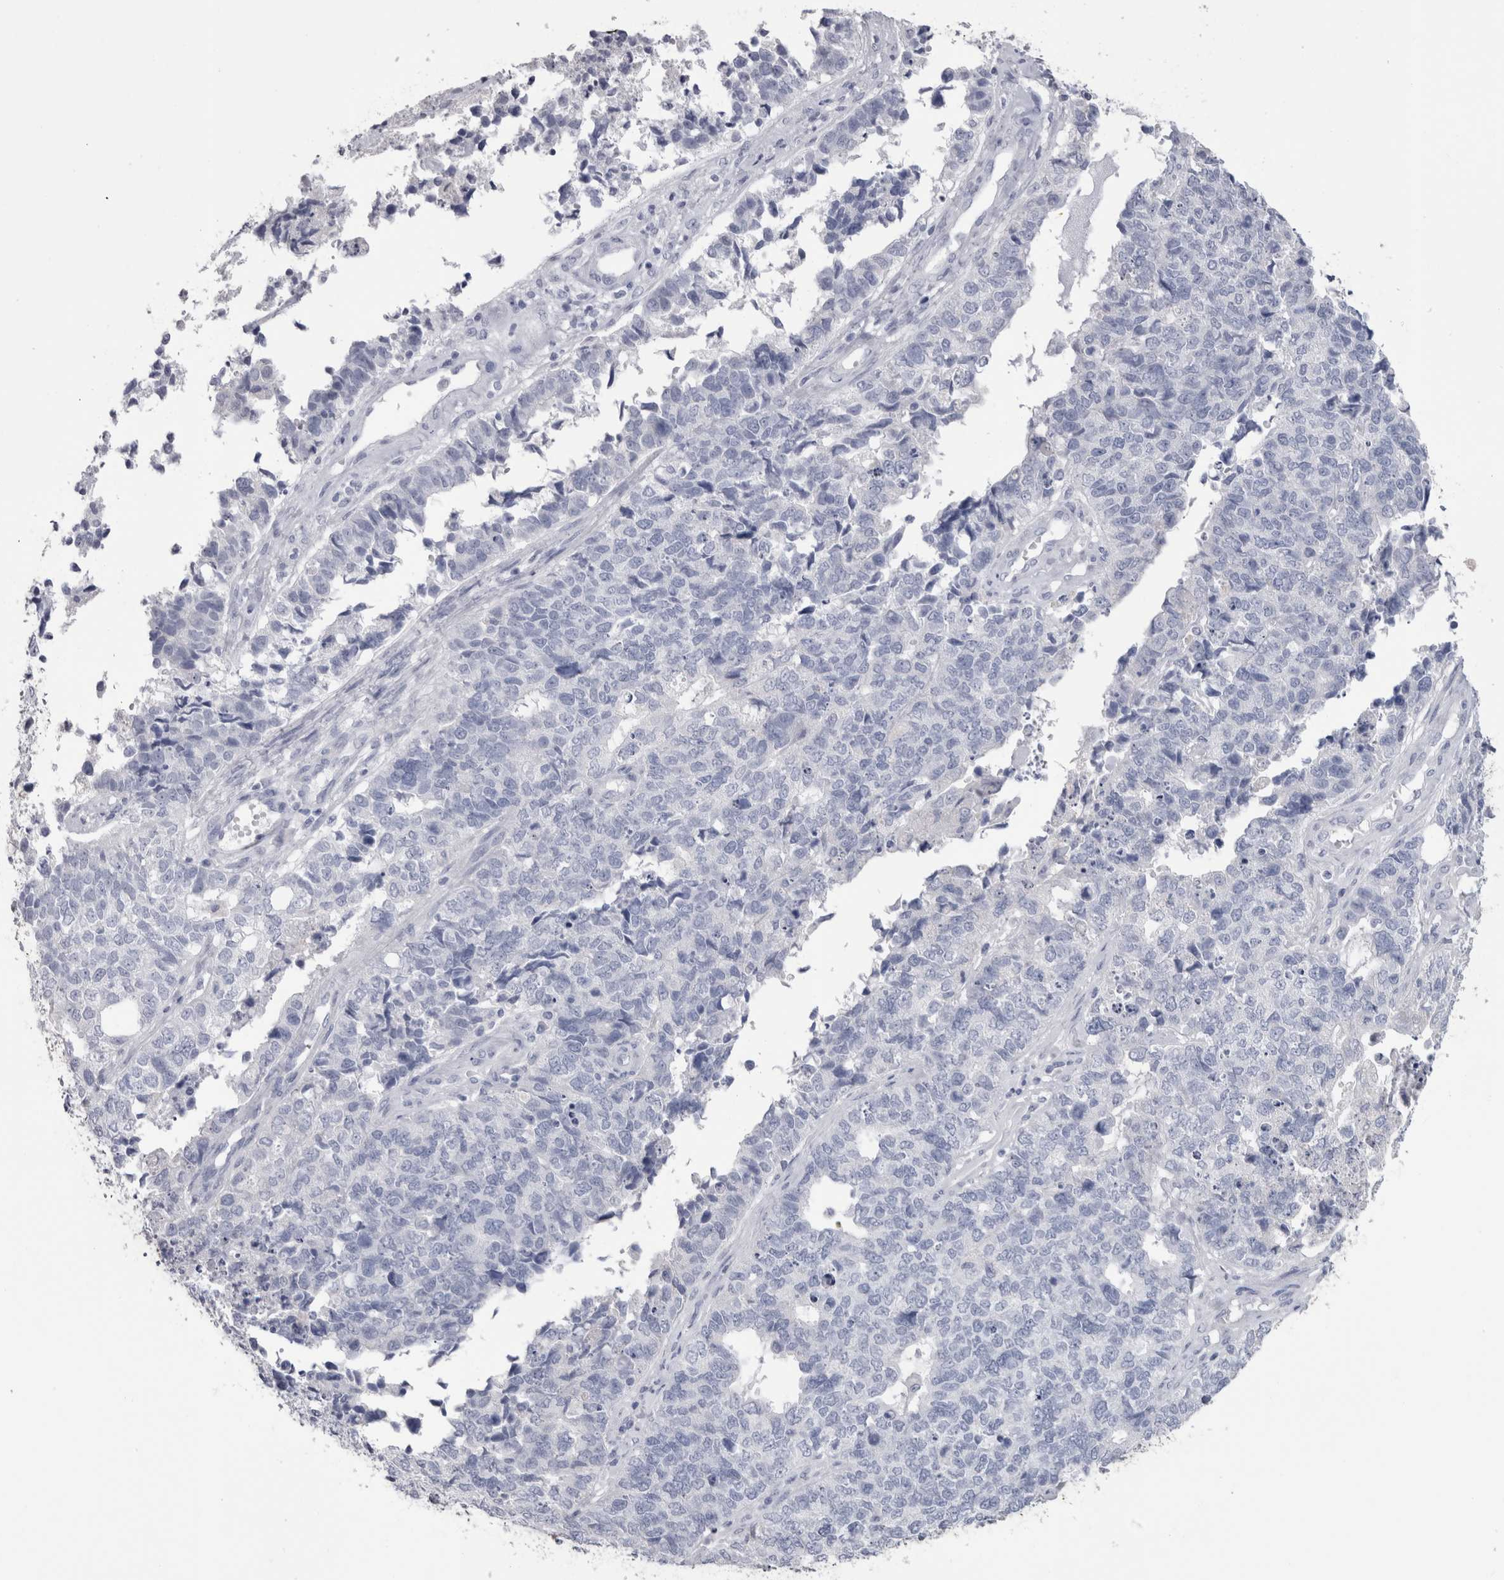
{"staining": {"intensity": "negative", "quantity": "none", "location": "none"}, "tissue": "cervical cancer", "cell_type": "Tumor cells", "image_type": "cancer", "snomed": [{"axis": "morphology", "description": "Squamous cell carcinoma, NOS"}, {"axis": "topography", "description": "Cervix"}], "caption": "Photomicrograph shows no protein expression in tumor cells of cervical cancer (squamous cell carcinoma) tissue.", "gene": "PTH", "patient": {"sex": "female", "age": 63}}